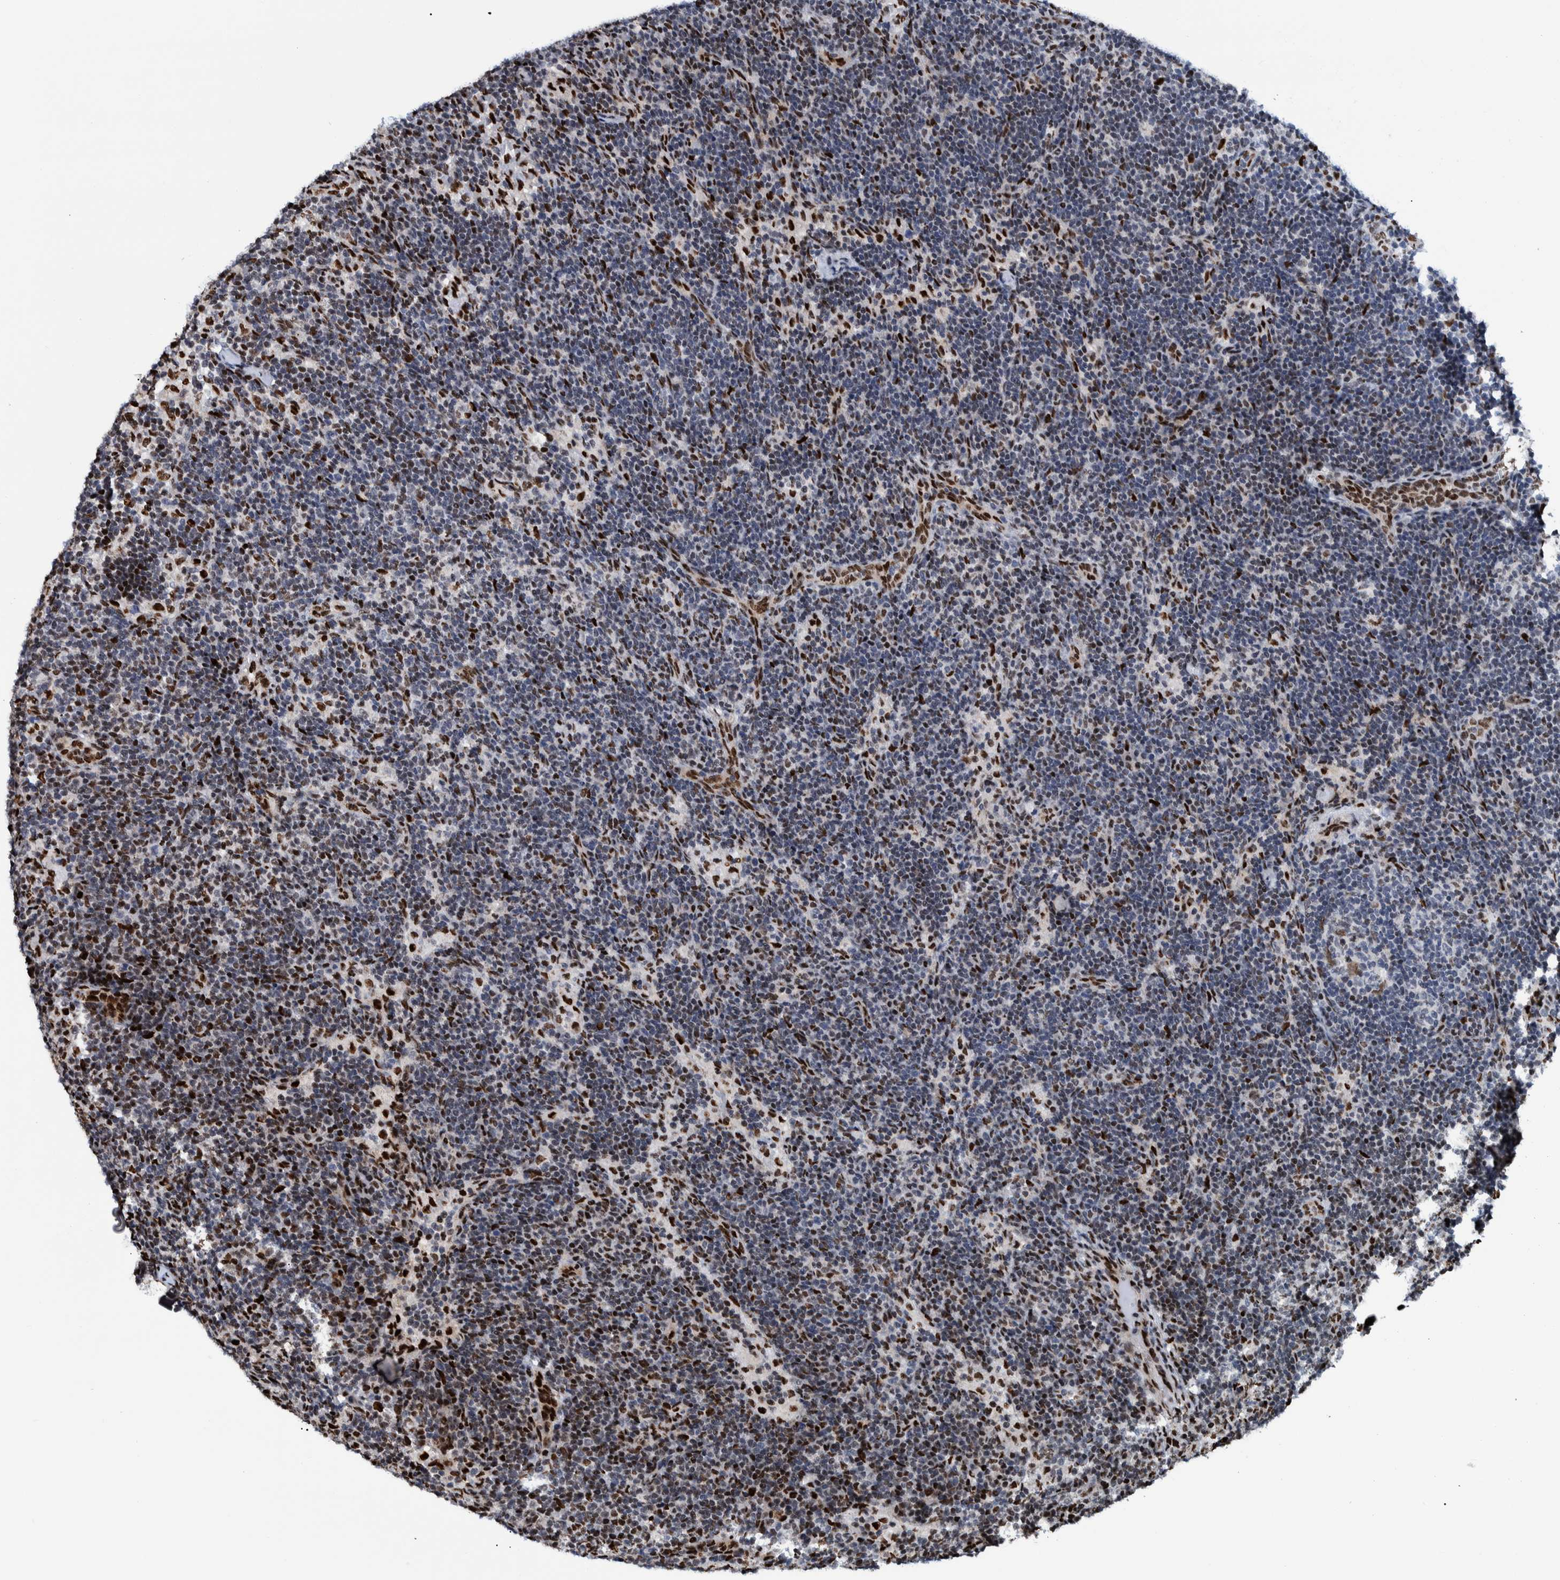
{"staining": {"intensity": "strong", "quantity": "<25%", "location": "nuclear"}, "tissue": "lymph node", "cell_type": "Non-germinal center cells", "image_type": "normal", "snomed": [{"axis": "morphology", "description": "Normal tissue, NOS"}, {"axis": "topography", "description": "Lymph node"}], "caption": "DAB (3,3'-diaminobenzidine) immunohistochemical staining of benign human lymph node displays strong nuclear protein staining in about <25% of non-germinal center cells. Nuclei are stained in blue.", "gene": "HEATR9", "patient": {"sex": "female", "age": 22}}